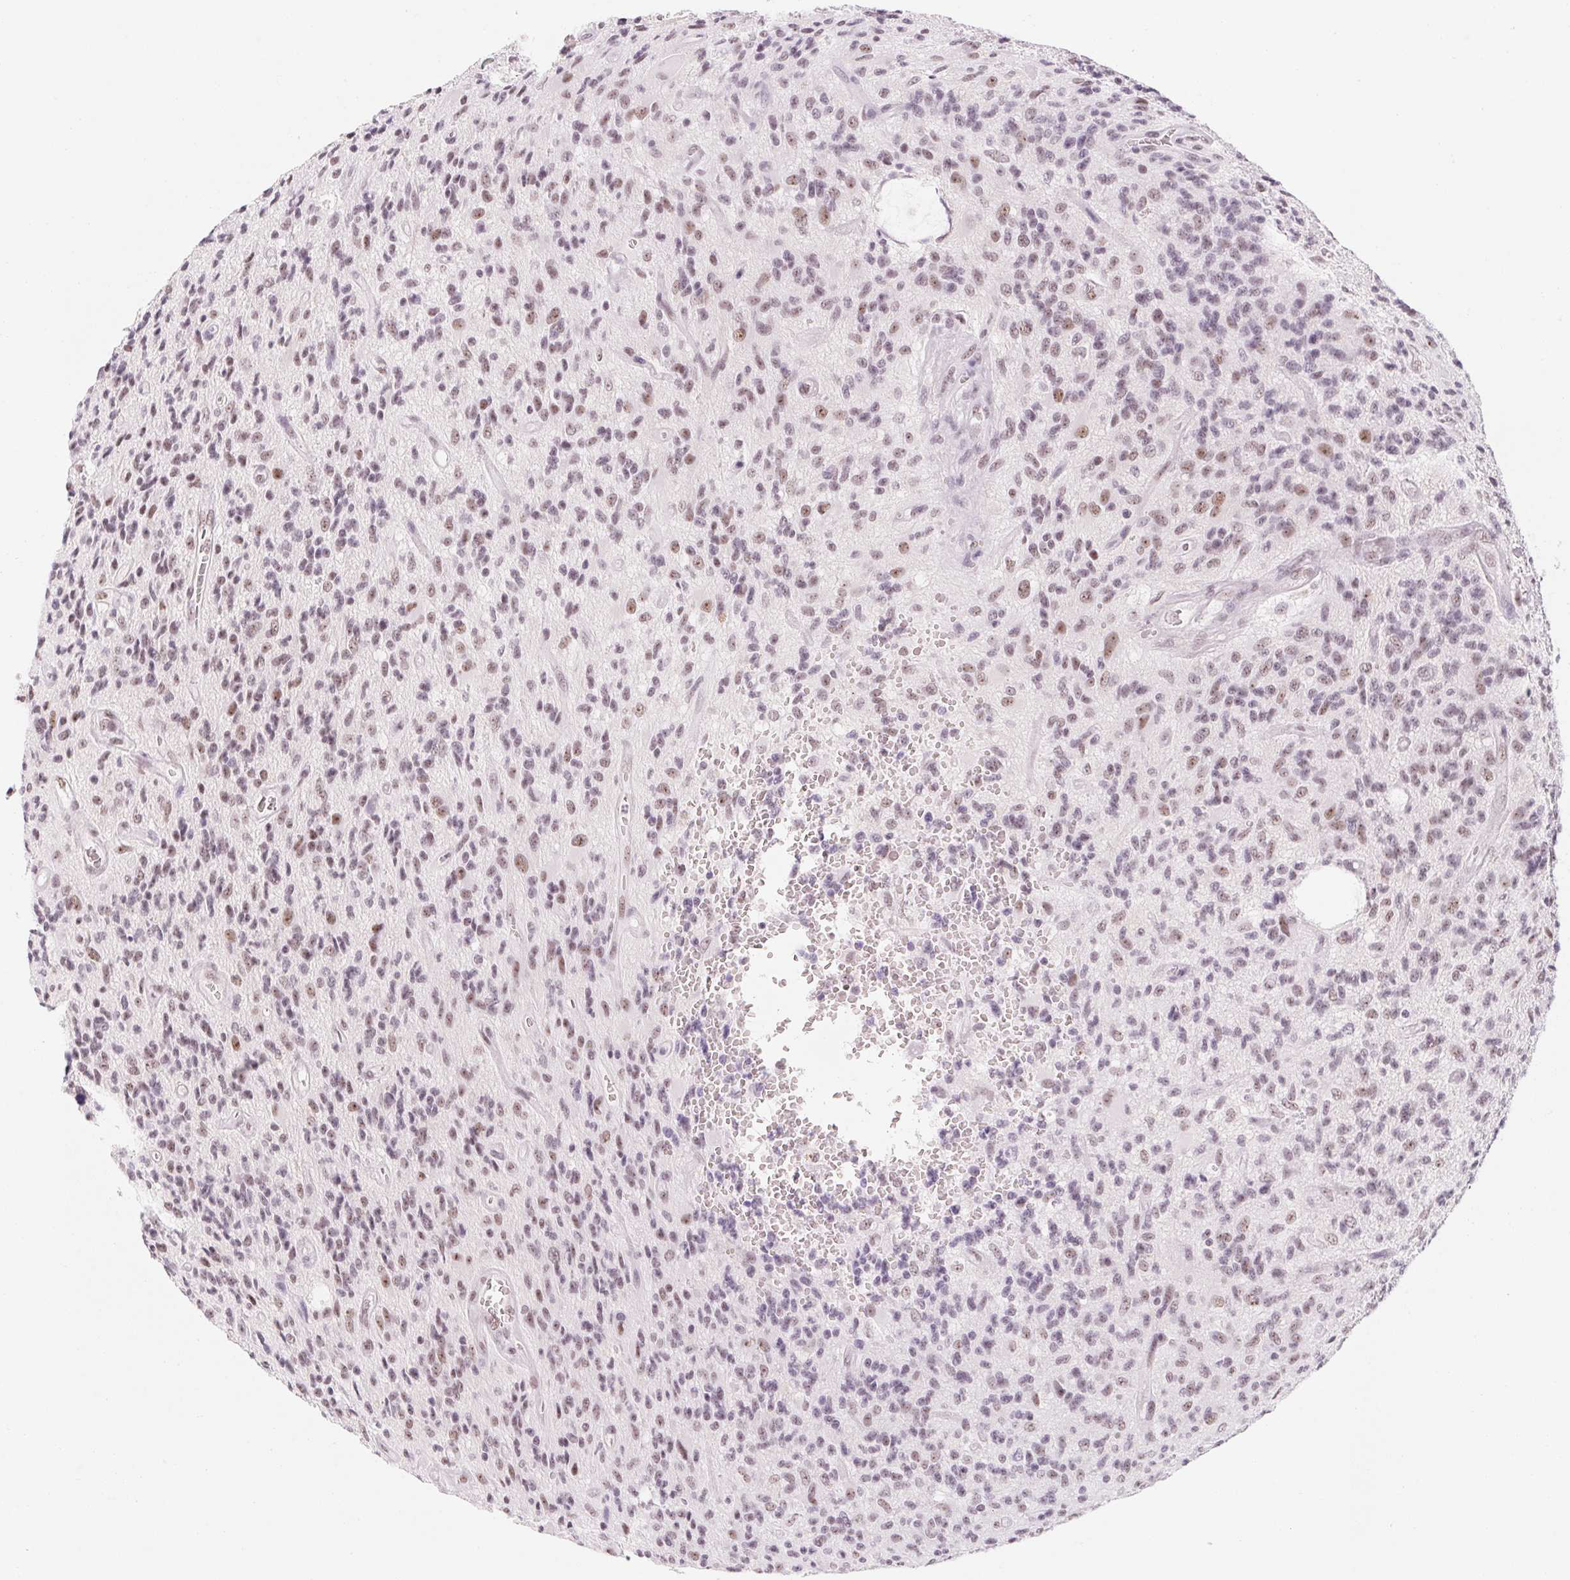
{"staining": {"intensity": "weak", "quantity": ">75%", "location": "nuclear"}, "tissue": "glioma", "cell_type": "Tumor cells", "image_type": "cancer", "snomed": [{"axis": "morphology", "description": "Glioma, malignant, High grade"}, {"axis": "topography", "description": "Brain"}], "caption": "High-grade glioma (malignant) was stained to show a protein in brown. There is low levels of weak nuclear staining in about >75% of tumor cells. (DAB IHC, brown staining for protein, blue staining for nuclei).", "gene": "ZIC4", "patient": {"sex": "male", "age": 76}}